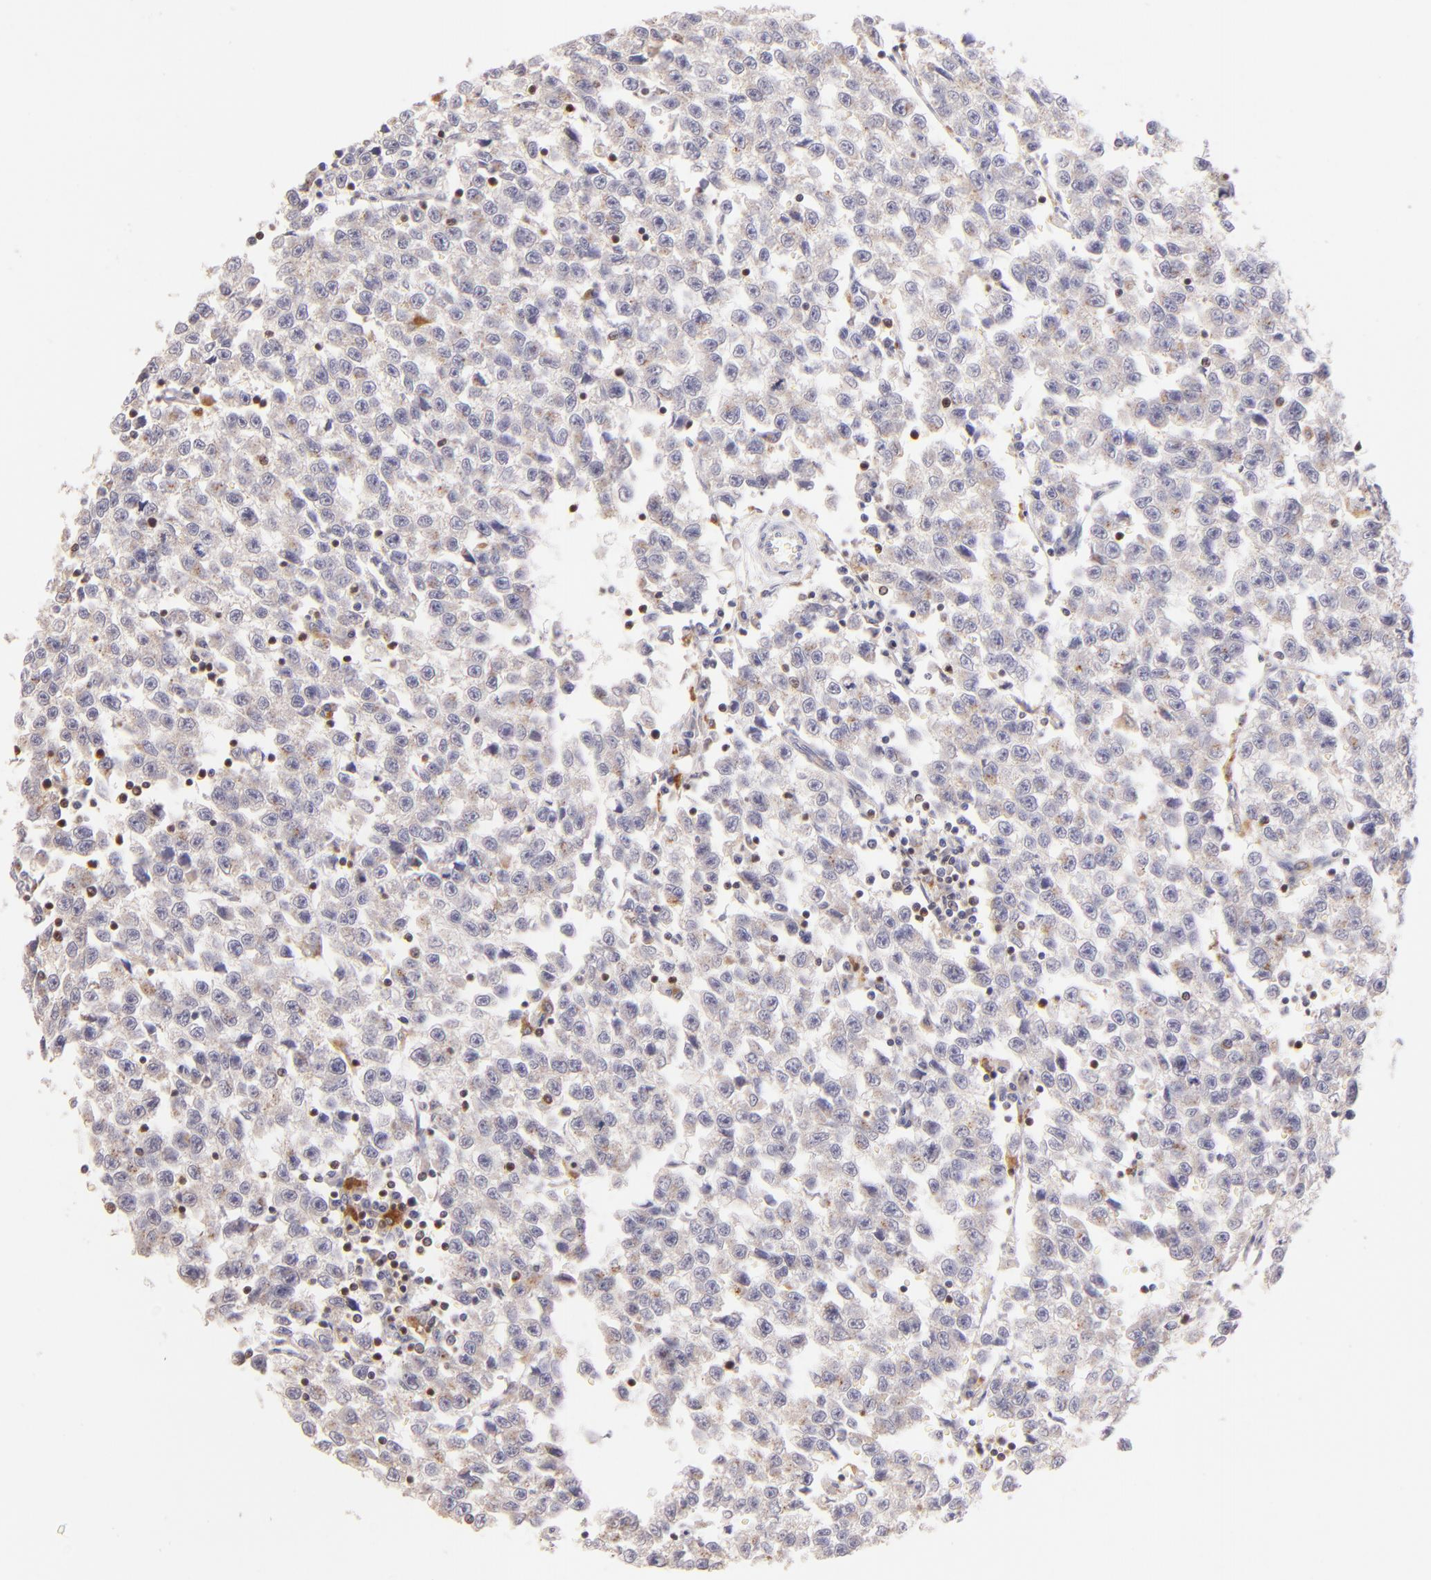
{"staining": {"intensity": "weak", "quantity": "<25%", "location": "cytoplasmic/membranous"}, "tissue": "testis cancer", "cell_type": "Tumor cells", "image_type": "cancer", "snomed": [{"axis": "morphology", "description": "Seminoma, NOS"}, {"axis": "topography", "description": "Testis"}], "caption": "A micrograph of human testis cancer is negative for staining in tumor cells. (Stains: DAB immunohistochemistry with hematoxylin counter stain, Microscopy: brightfield microscopy at high magnification).", "gene": "ZAP70", "patient": {"sex": "male", "age": 35}}